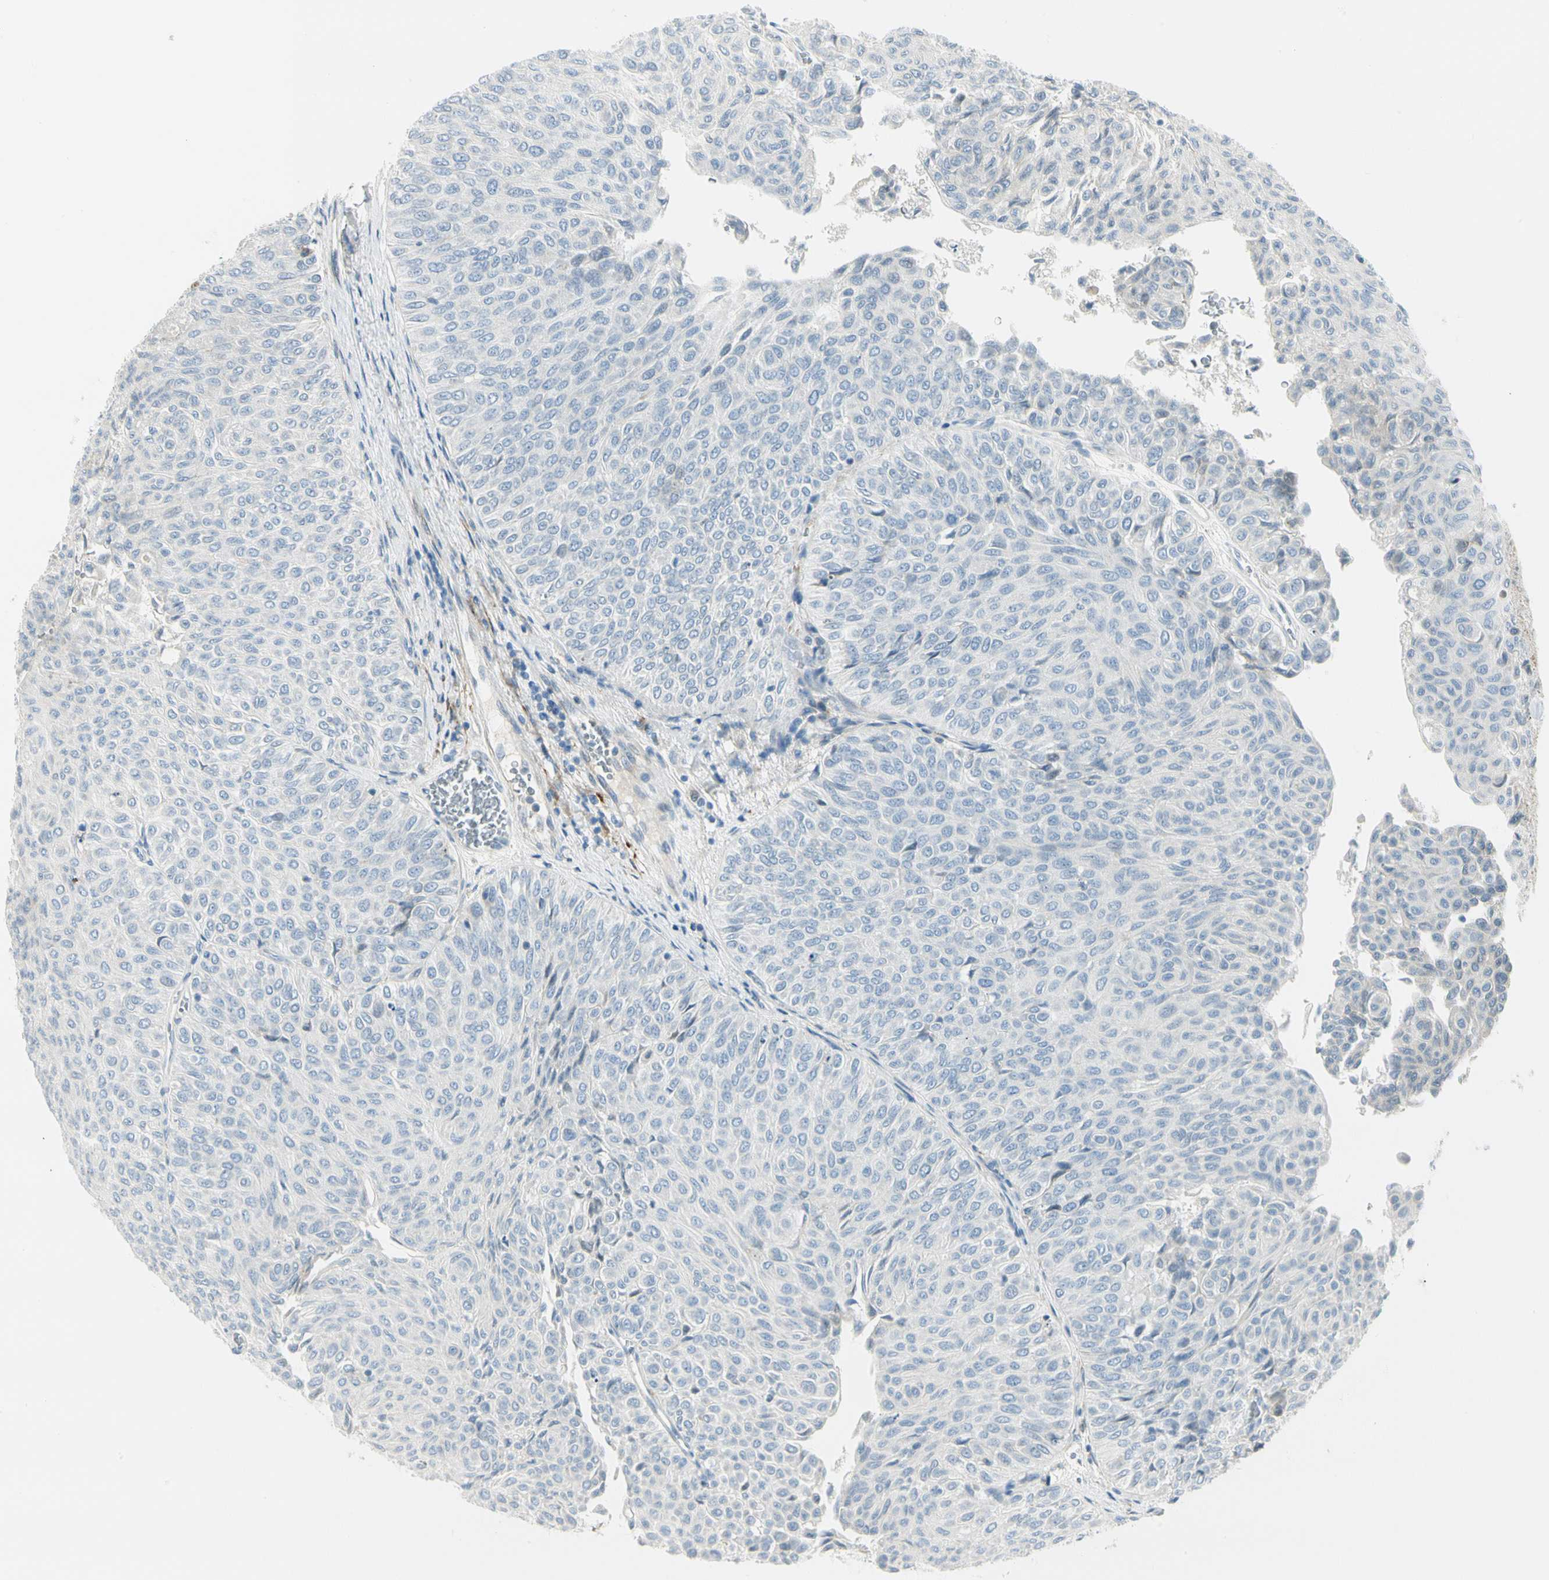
{"staining": {"intensity": "negative", "quantity": "none", "location": "none"}, "tissue": "urothelial cancer", "cell_type": "Tumor cells", "image_type": "cancer", "snomed": [{"axis": "morphology", "description": "Urothelial carcinoma, Low grade"}, {"axis": "topography", "description": "Urinary bladder"}], "caption": "DAB immunohistochemical staining of human urothelial cancer demonstrates no significant staining in tumor cells.", "gene": "TNFSF11", "patient": {"sex": "male", "age": 78}}